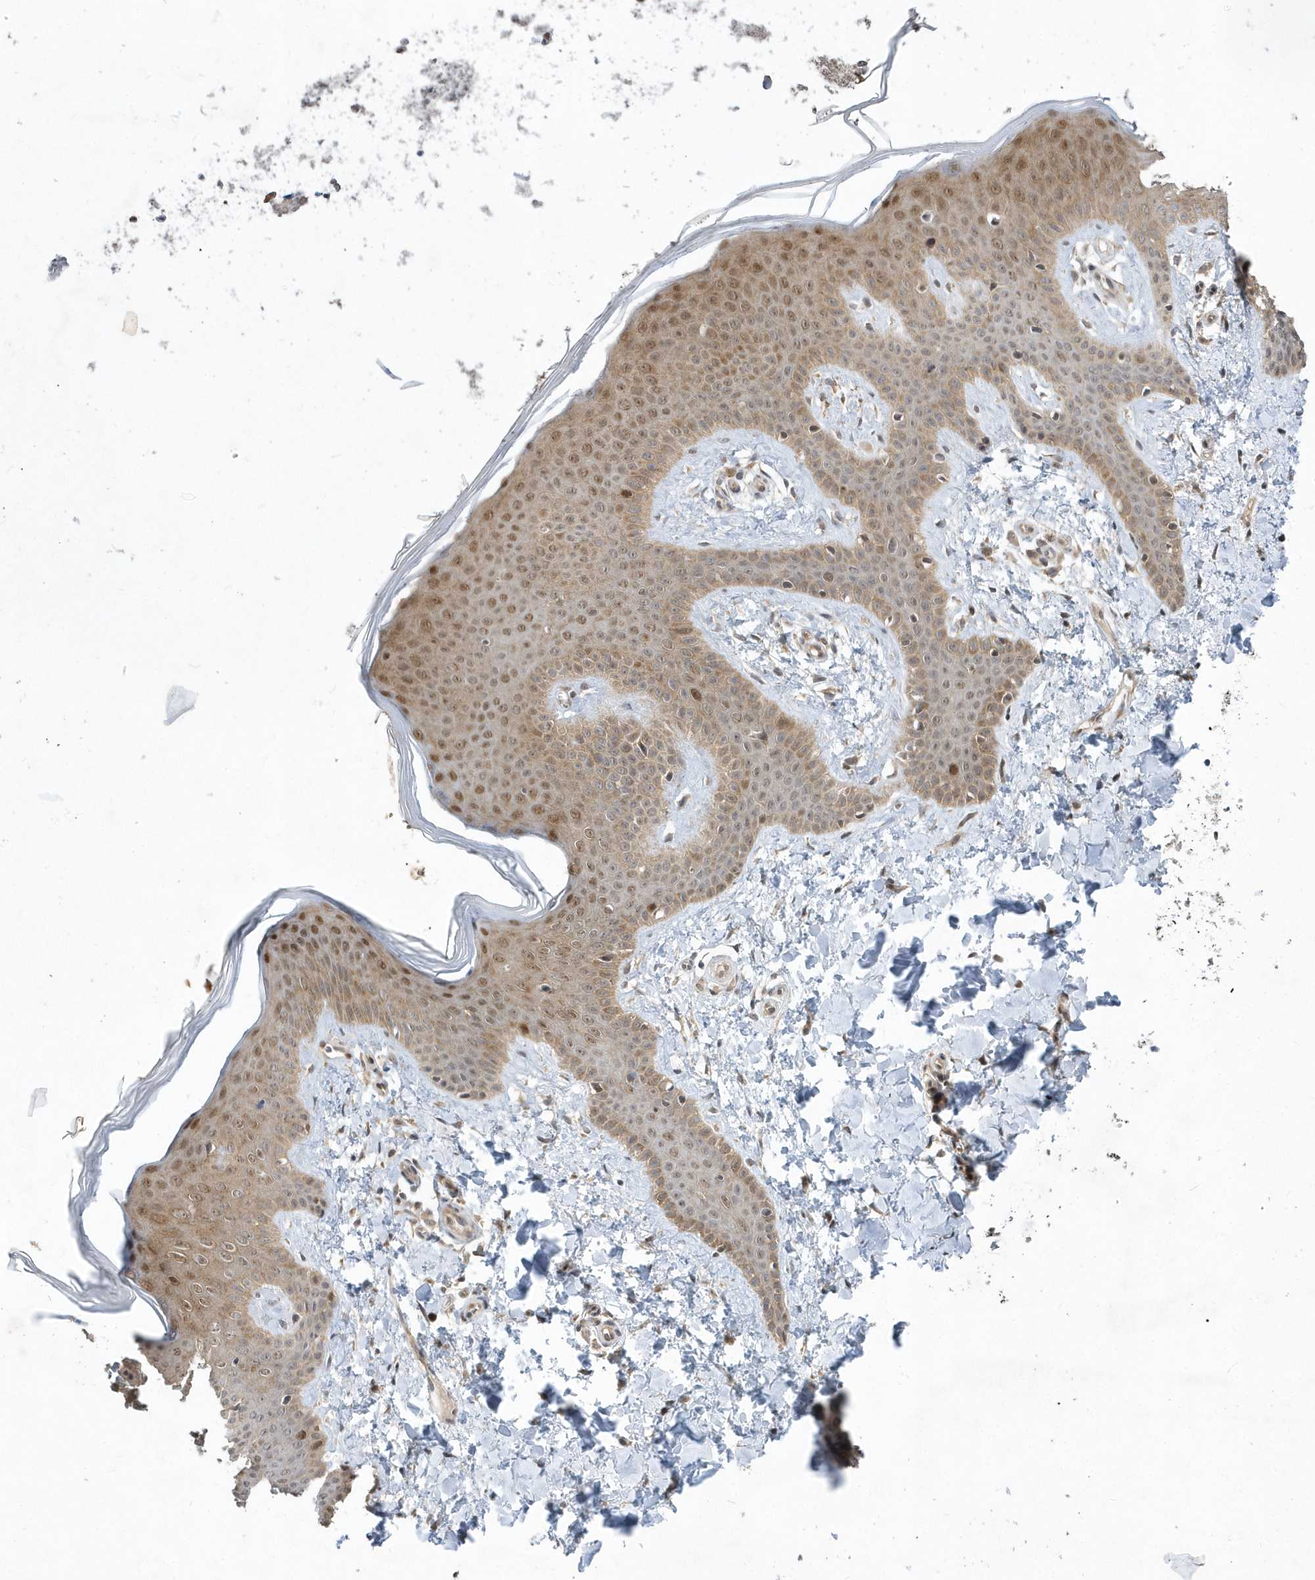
{"staining": {"intensity": "moderate", "quantity": ">75%", "location": "cytoplasmic/membranous,nuclear"}, "tissue": "skin", "cell_type": "Fibroblasts", "image_type": "normal", "snomed": [{"axis": "morphology", "description": "Normal tissue, NOS"}, {"axis": "topography", "description": "Skin"}], "caption": "Benign skin exhibits moderate cytoplasmic/membranous,nuclear expression in about >75% of fibroblasts.", "gene": "MXI1", "patient": {"sex": "male", "age": 36}}